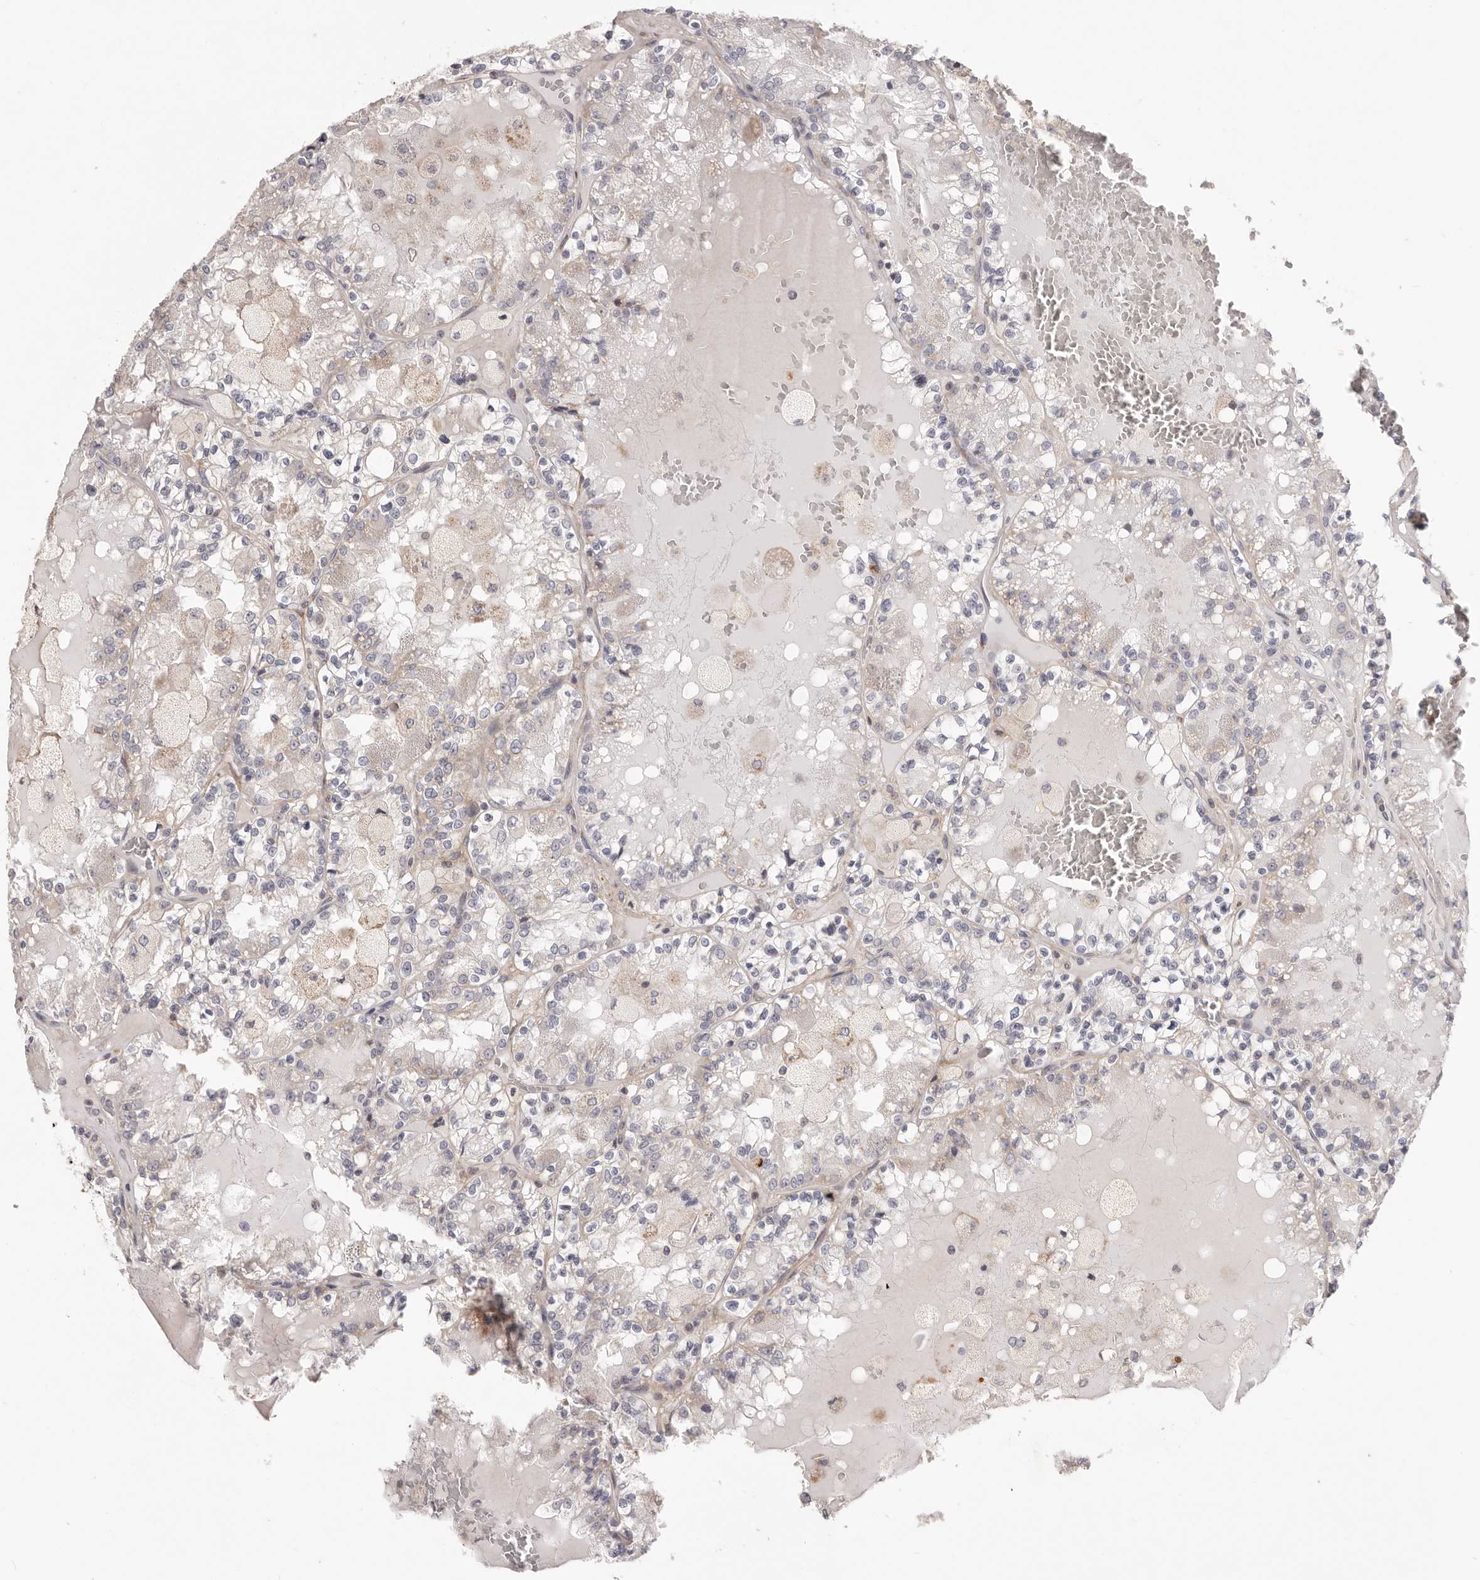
{"staining": {"intensity": "negative", "quantity": "none", "location": "none"}, "tissue": "renal cancer", "cell_type": "Tumor cells", "image_type": "cancer", "snomed": [{"axis": "morphology", "description": "Adenocarcinoma, NOS"}, {"axis": "topography", "description": "Kidney"}], "caption": "Immunohistochemistry histopathology image of neoplastic tissue: adenocarcinoma (renal) stained with DAB reveals no significant protein staining in tumor cells.", "gene": "MRPS10", "patient": {"sex": "female", "age": 56}}